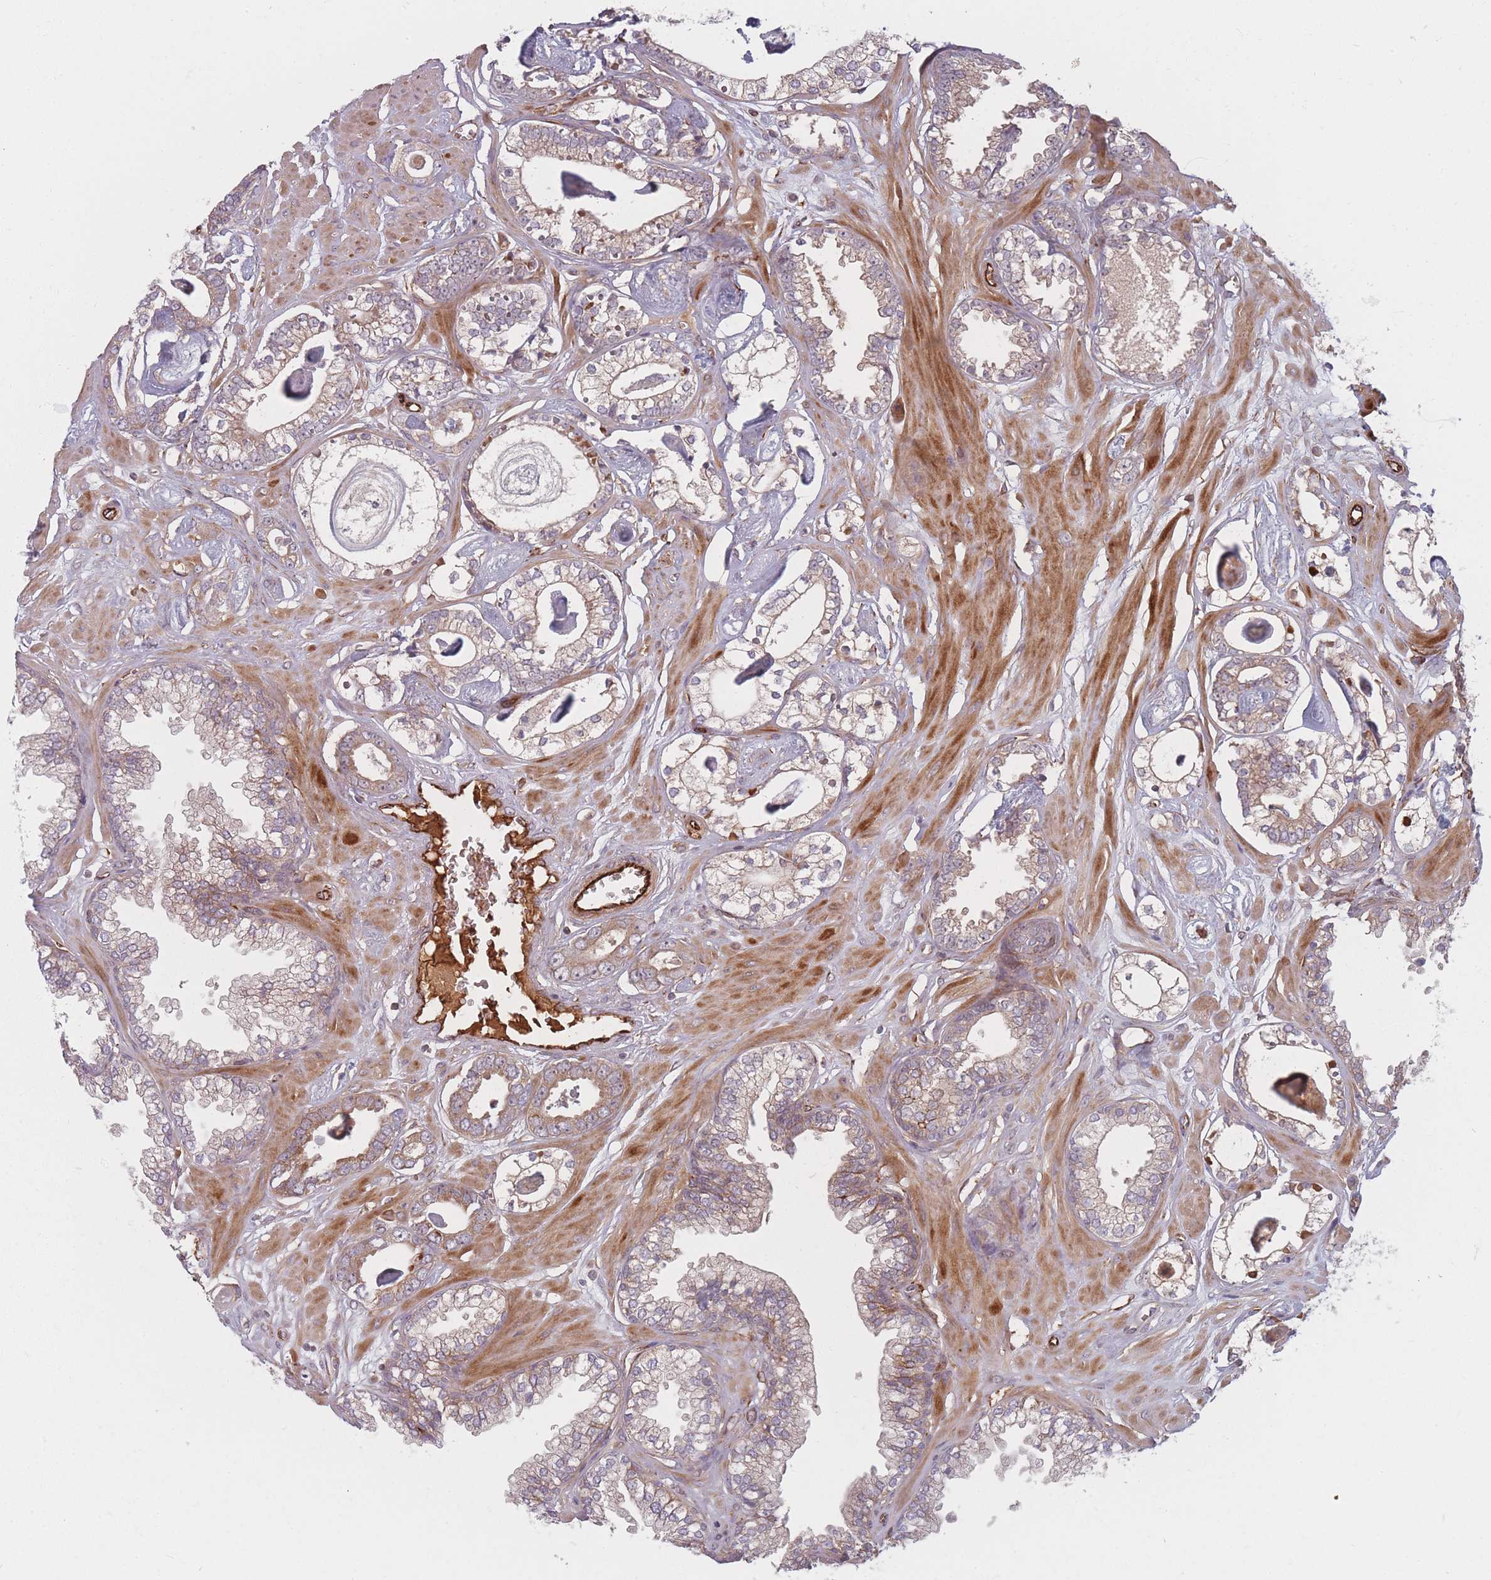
{"staining": {"intensity": "weak", "quantity": "<25%", "location": "cytoplasmic/membranous"}, "tissue": "prostate cancer", "cell_type": "Tumor cells", "image_type": "cancer", "snomed": [{"axis": "morphology", "description": "Adenocarcinoma, Low grade"}, {"axis": "topography", "description": "Prostate"}], "caption": "Immunohistochemistry histopathology image of neoplastic tissue: prostate cancer (low-grade adenocarcinoma) stained with DAB (3,3'-diaminobenzidine) demonstrates no significant protein staining in tumor cells. (Stains: DAB (3,3'-diaminobenzidine) IHC with hematoxylin counter stain, Microscopy: brightfield microscopy at high magnification).", "gene": "EEF1AKMT2", "patient": {"sex": "male", "age": 60}}